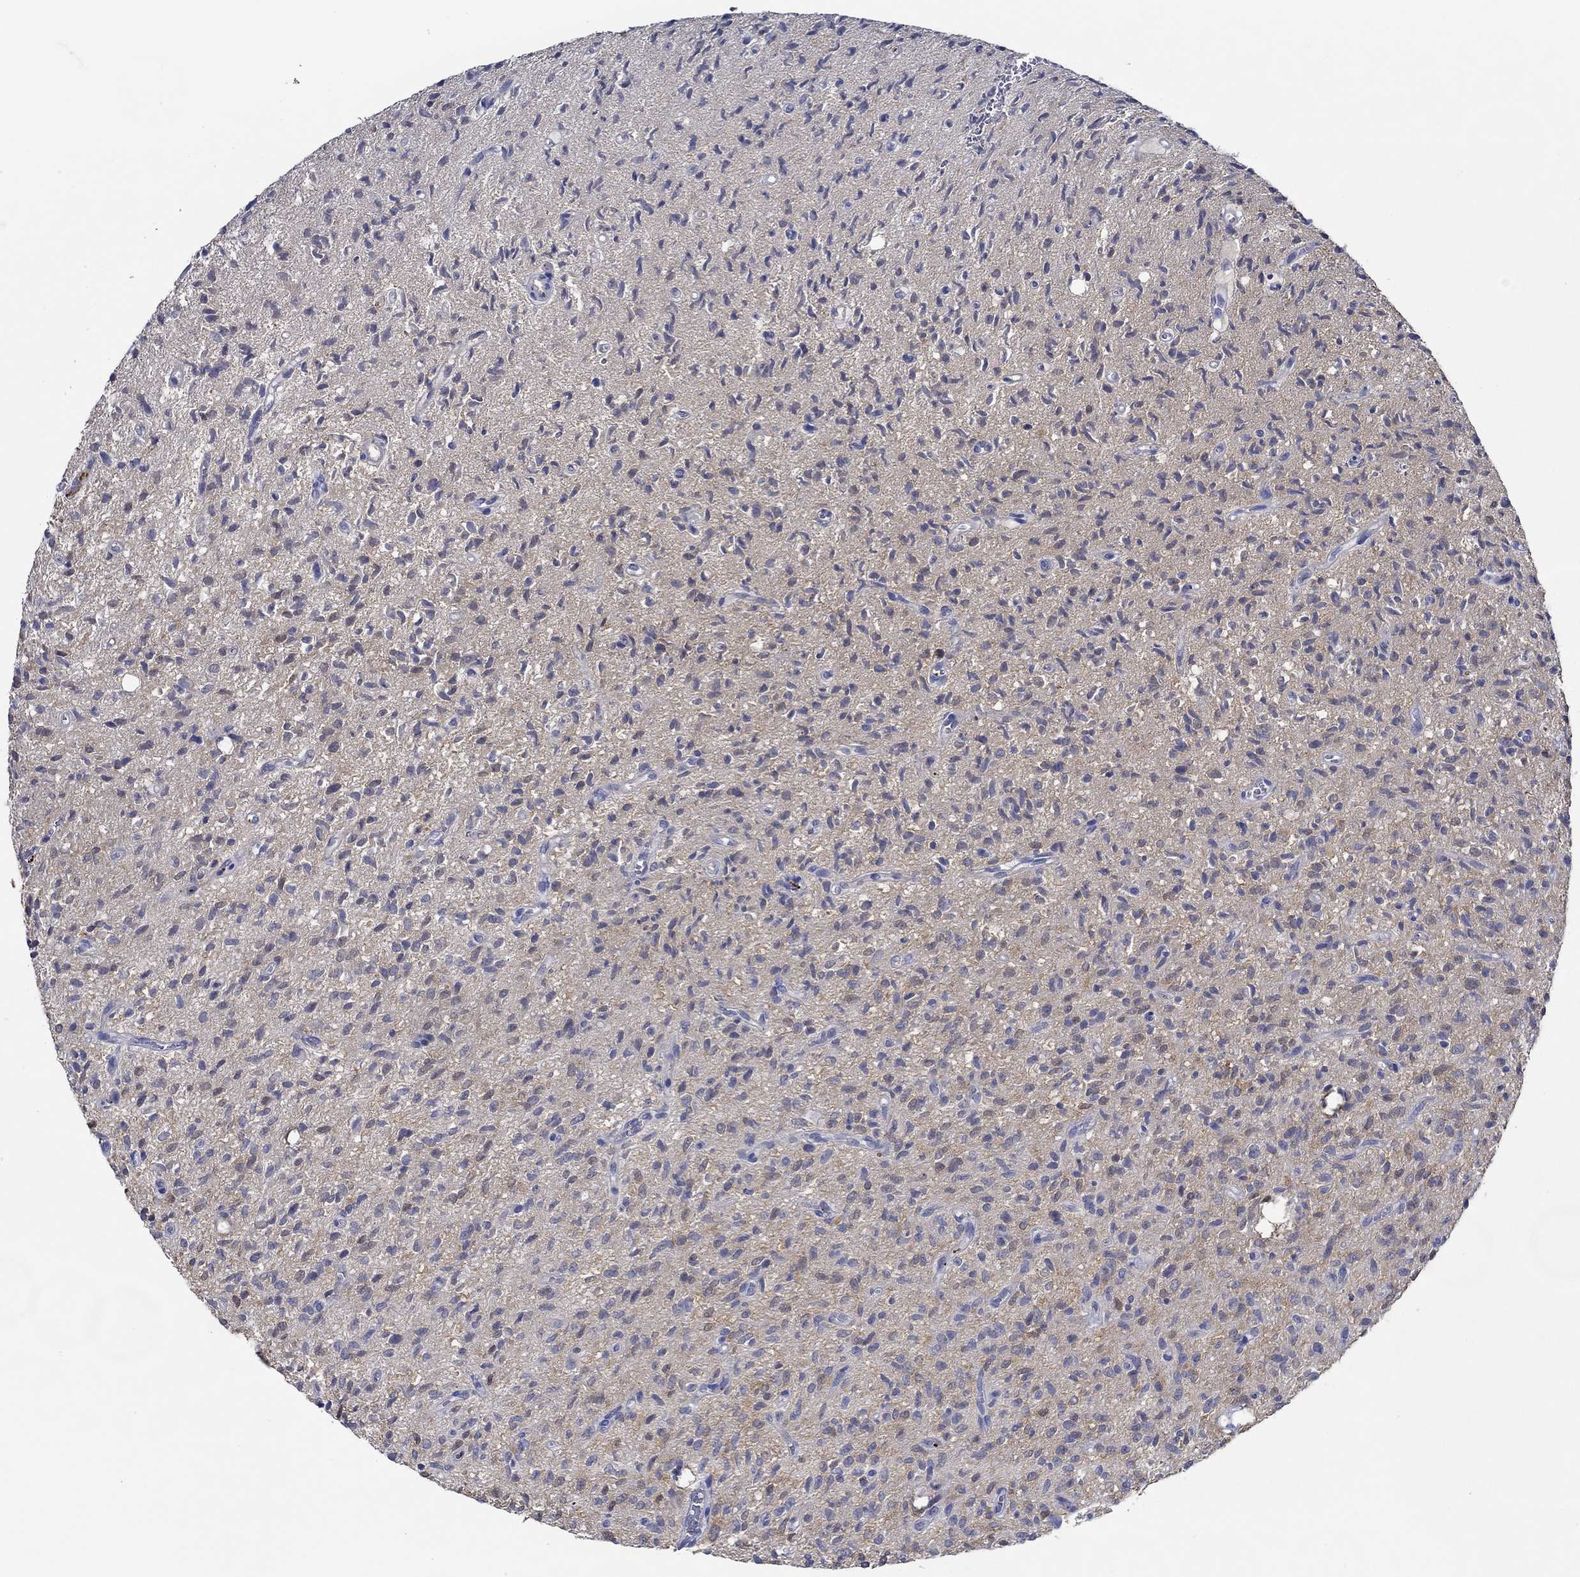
{"staining": {"intensity": "negative", "quantity": "none", "location": "none"}, "tissue": "glioma", "cell_type": "Tumor cells", "image_type": "cancer", "snomed": [{"axis": "morphology", "description": "Glioma, malignant, High grade"}, {"axis": "topography", "description": "Brain"}], "caption": "Immunohistochemical staining of human malignant glioma (high-grade) demonstrates no significant staining in tumor cells.", "gene": "SLC27A3", "patient": {"sex": "male", "age": 64}}